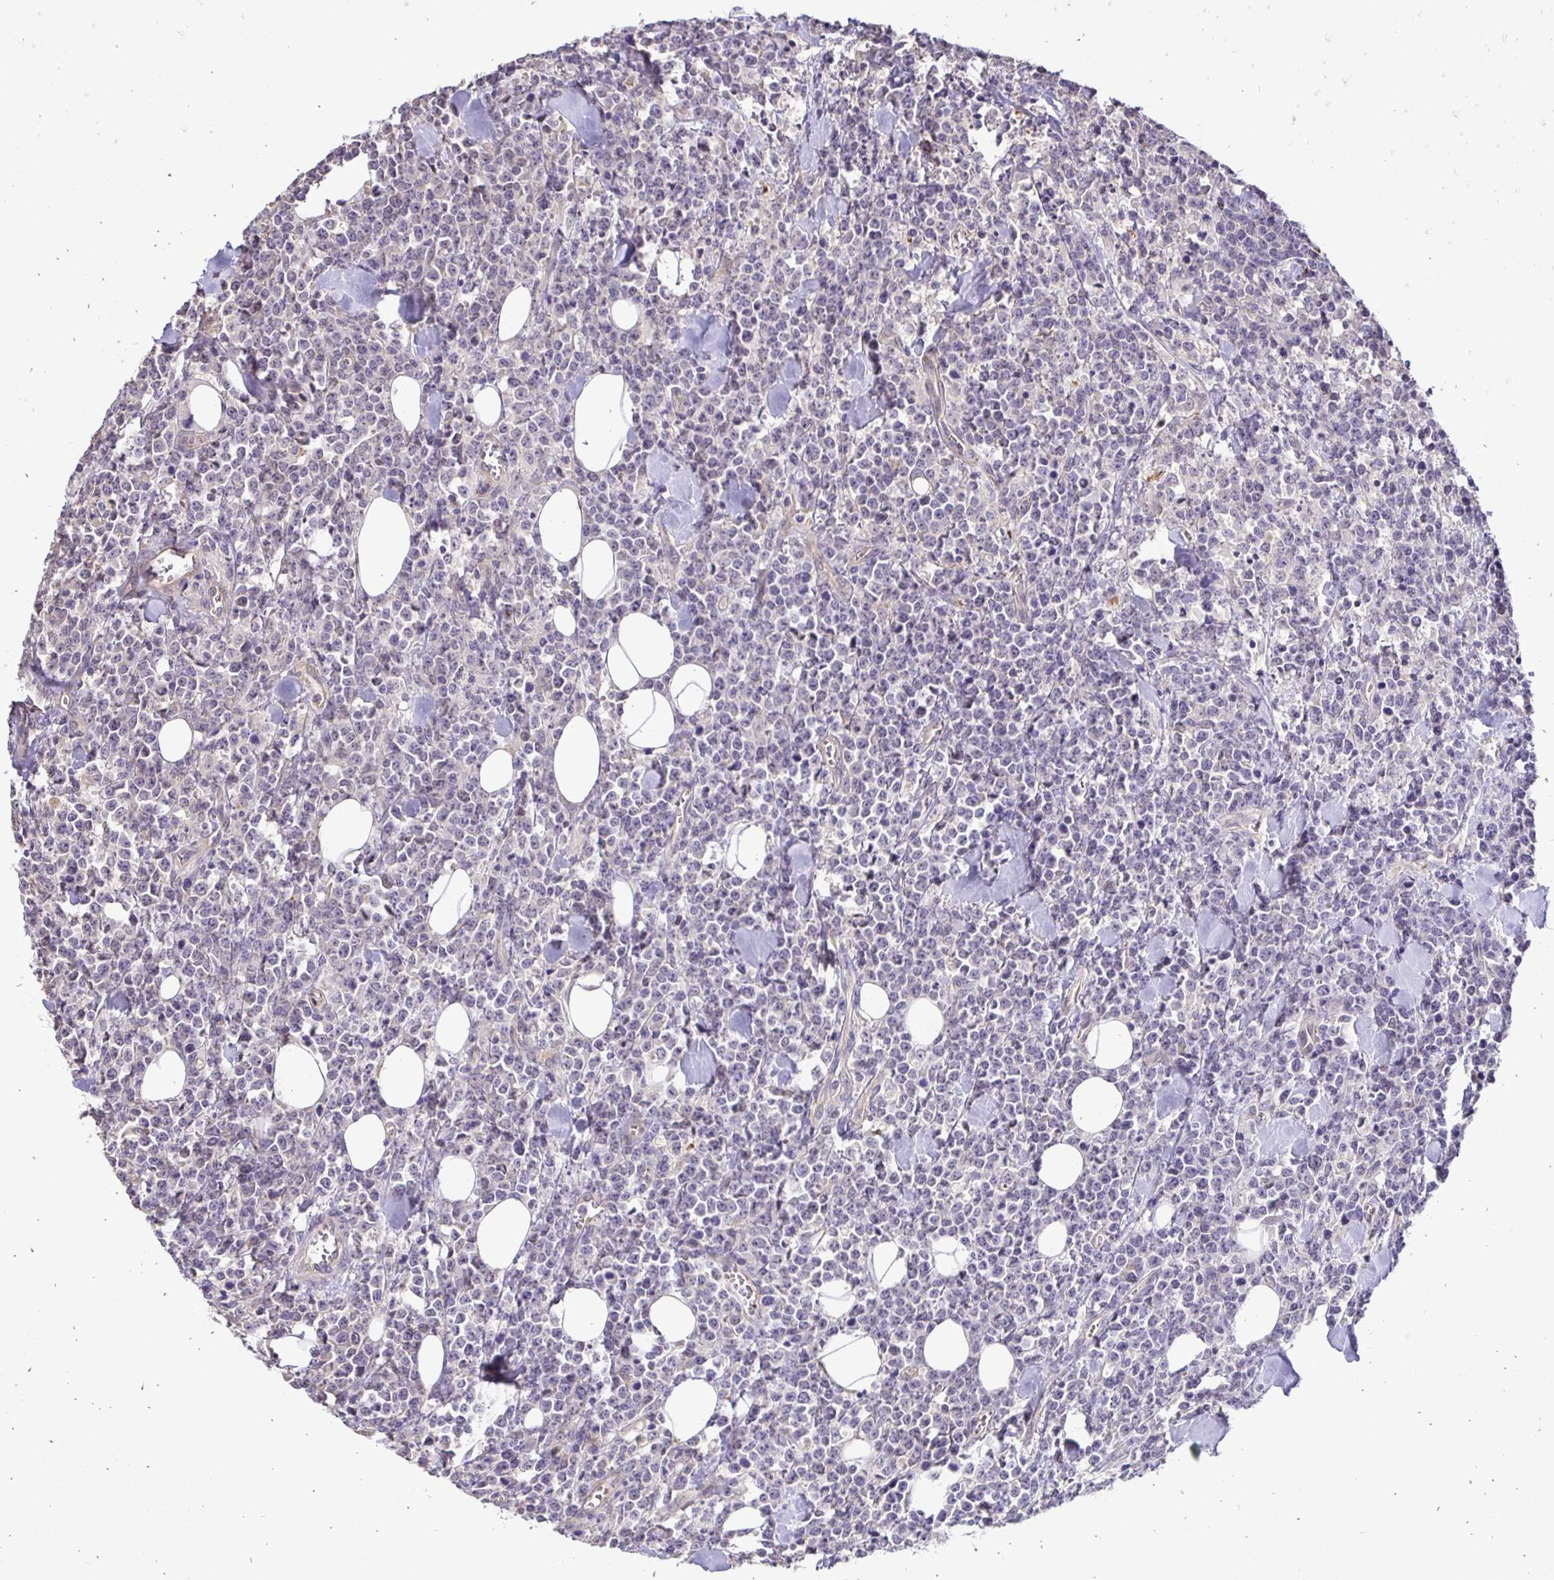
{"staining": {"intensity": "negative", "quantity": "none", "location": "none"}, "tissue": "lymphoma", "cell_type": "Tumor cells", "image_type": "cancer", "snomed": [{"axis": "morphology", "description": "Malignant lymphoma, non-Hodgkin's type, High grade"}, {"axis": "topography", "description": "Small intestine"}], "caption": "High-grade malignant lymphoma, non-Hodgkin's type was stained to show a protein in brown. There is no significant staining in tumor cells.", "gene": "SLC9A1", "patient": {"sex": "female", "age": 56}}